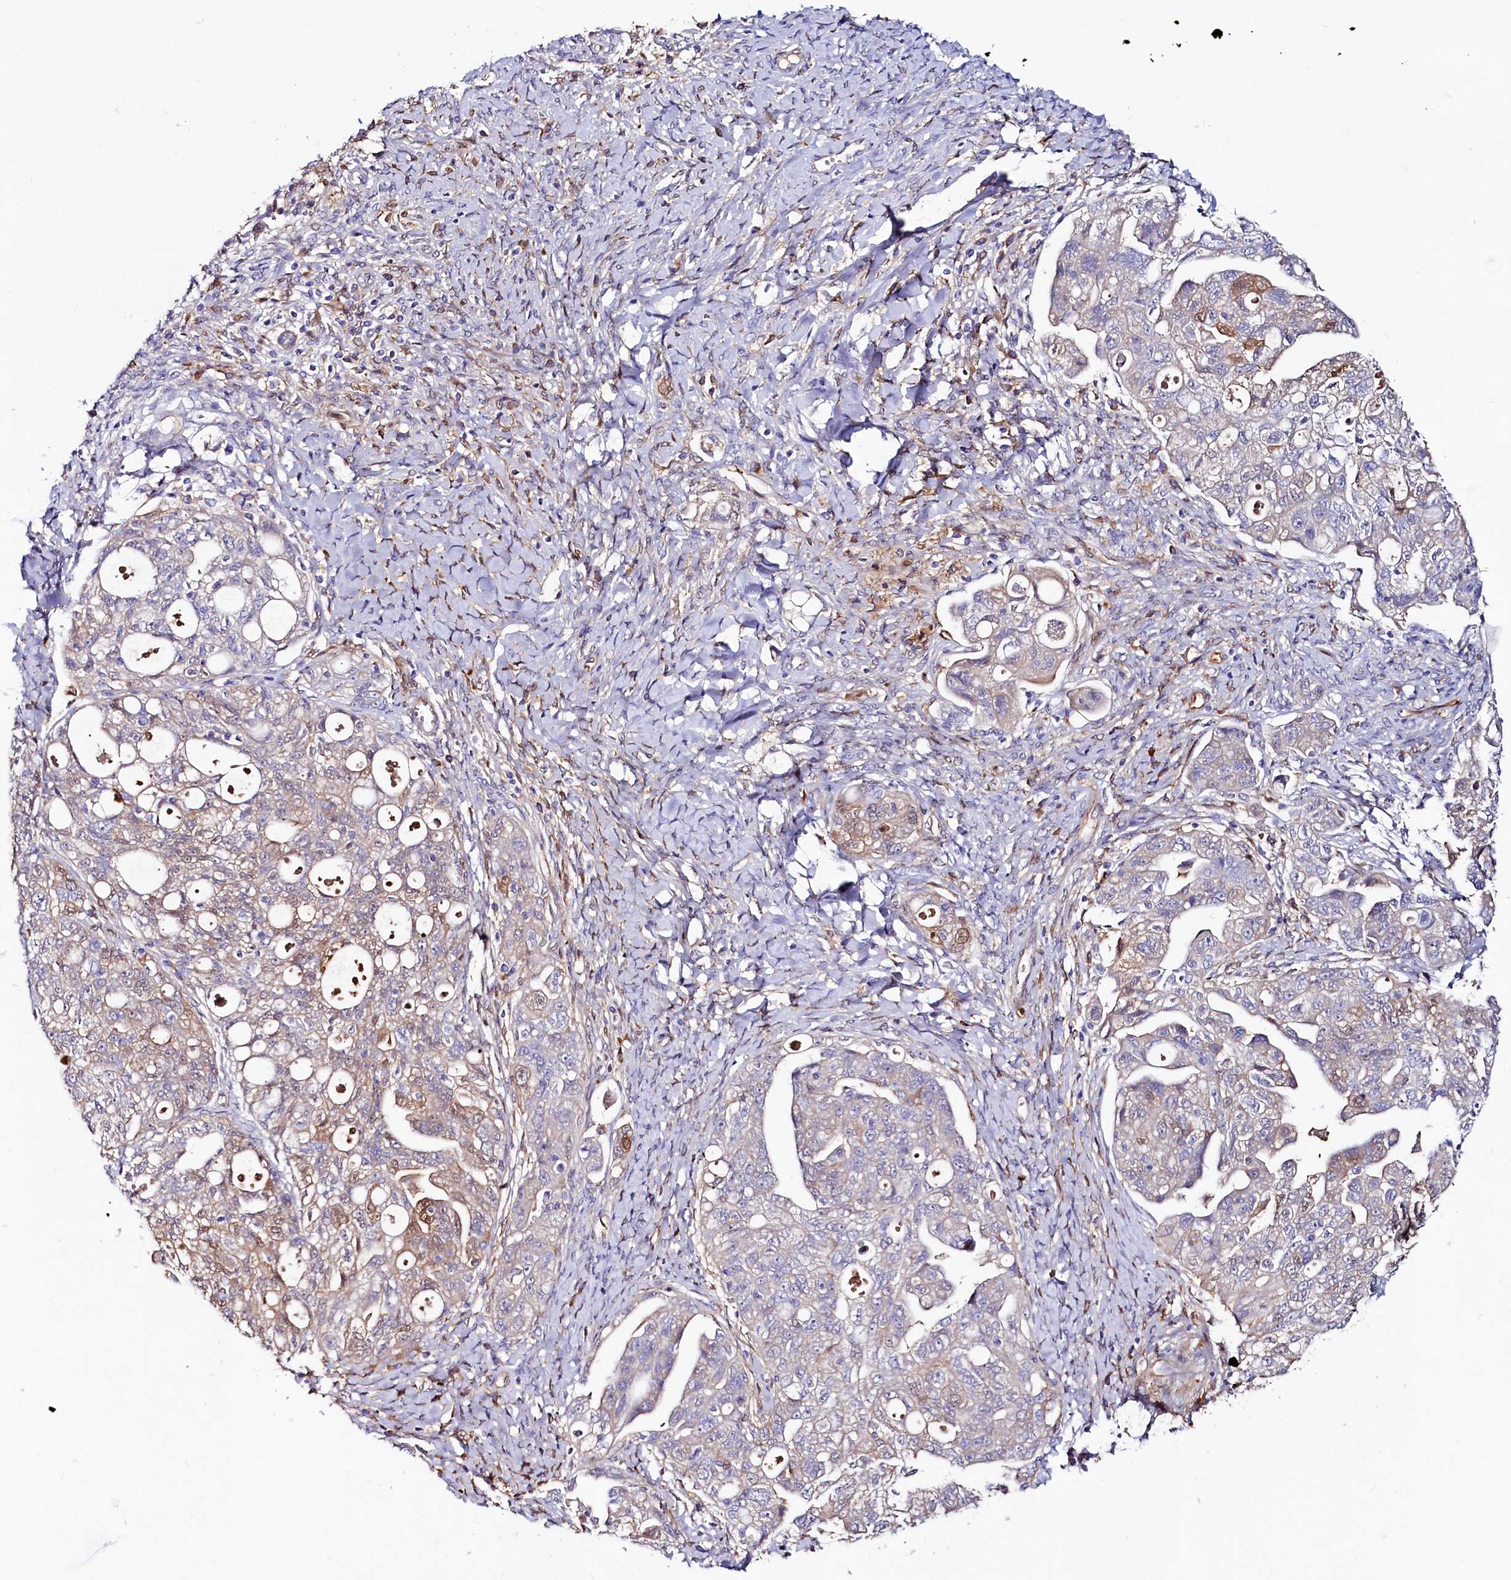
{"staining": {"intensity": "moderate", "quantity": "<25%", "location": "cytoplasmic/membranous"}, "tissue": "ovarian cancer", "cell_type": "Tumor cells", "image_type": "cancer", "snomed": [{"axis": "morphology", "description": "Carcinoma, NOS"}, {"axis": "morphology", "description": "Cystadenocarcinoma, serous, NOS"}, {"axis": "topography", "description": "Ovary"}], "caption": "The photomicrograph reveals immunohistochemical staining of ovarian cancer (carcinoma). There is moderate cytoplasmic/membranous positivity is seen in approximately <25% of tumor cells.", "gene": "IL17RD", "patient": {"sex": "female", "age": 69}}